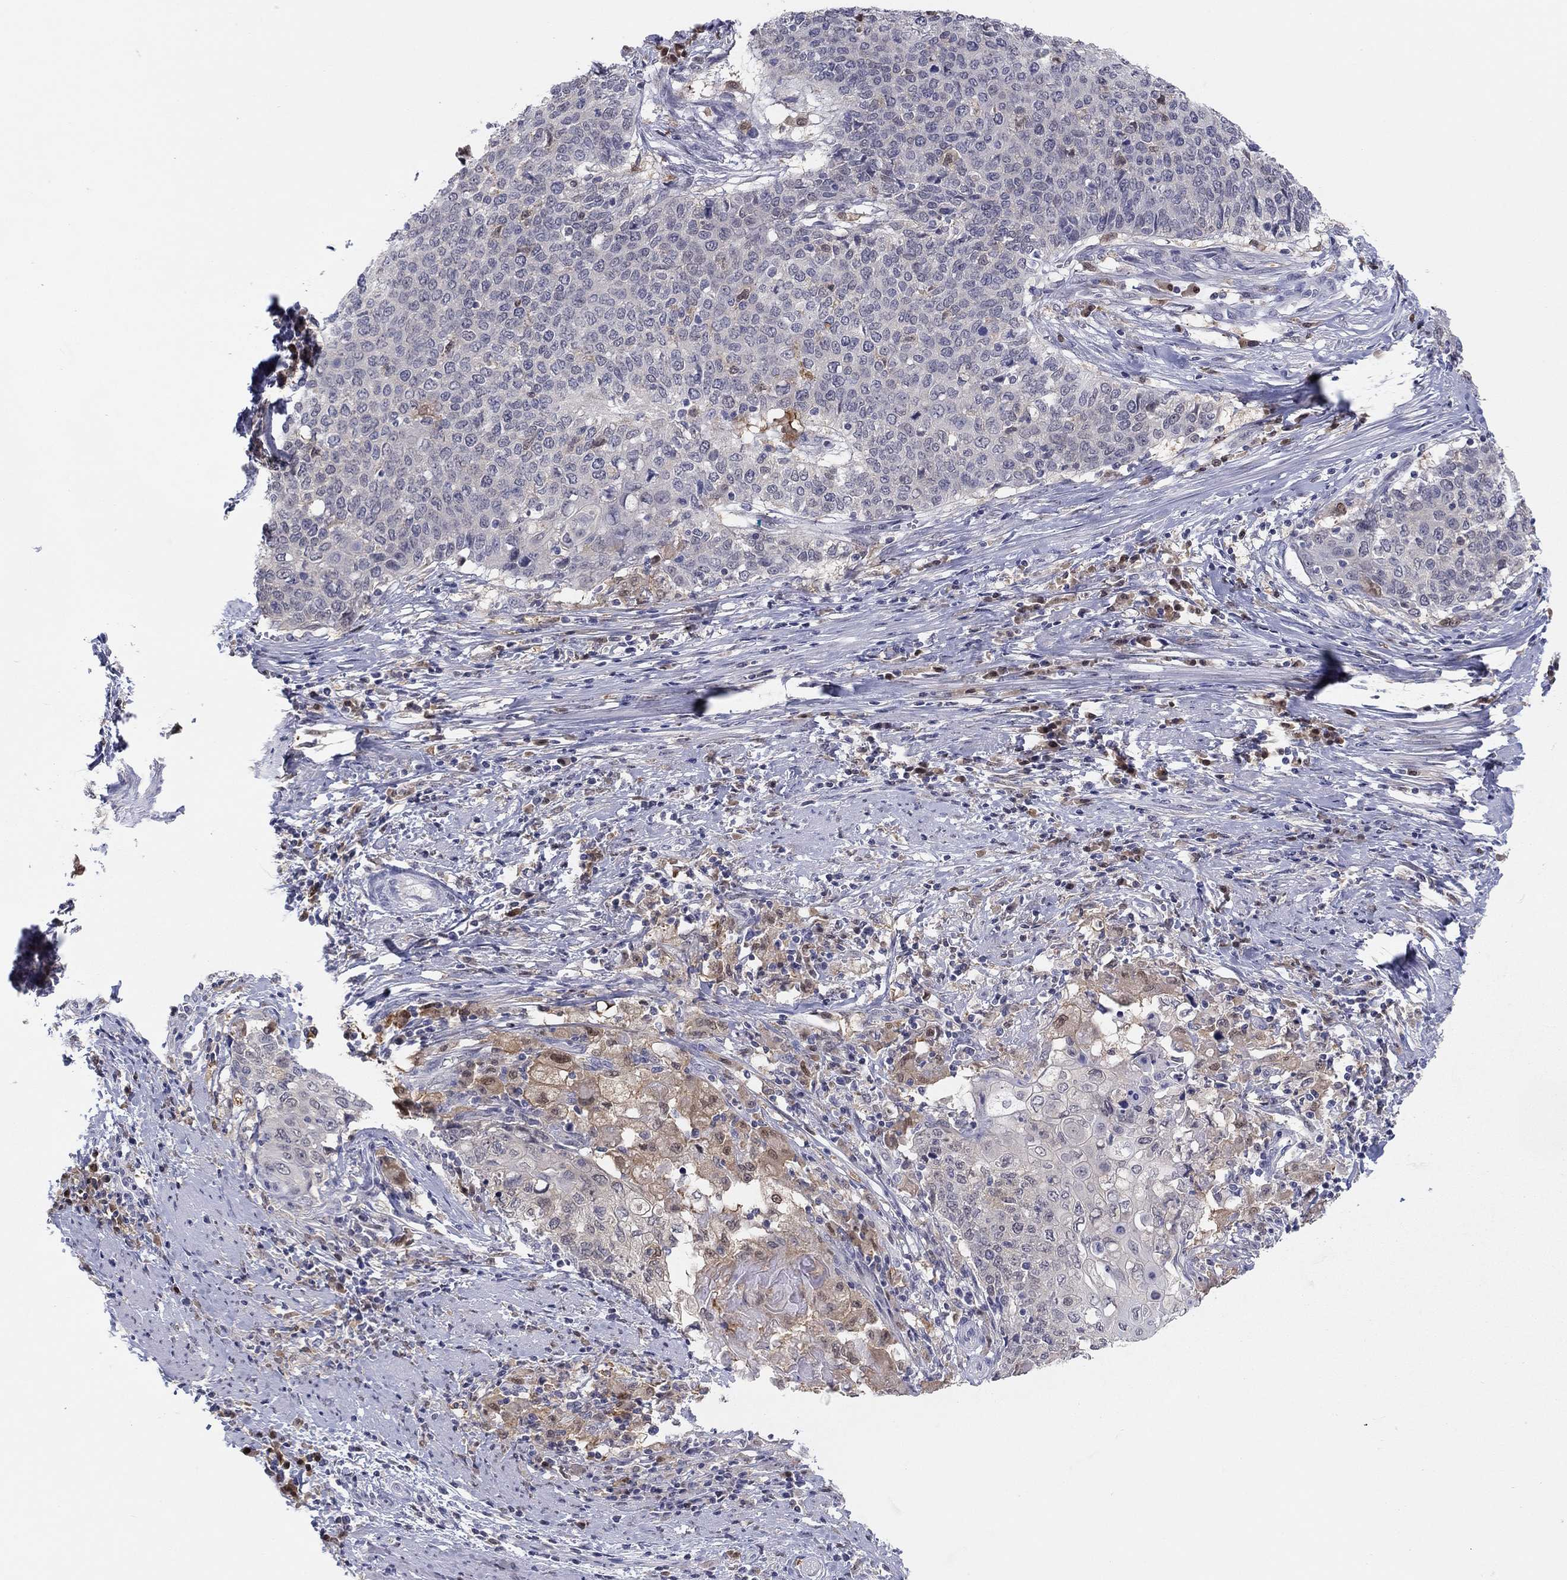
{"staining": {"intensity": "weak", "quantity": "<25%", "location": "cytoplasmic/membranous"}, "tissue": "cervical cancer", "cell_type": "Tumor cells", "image_type": "cancer", "snomed": [{"axis": "morphology", "description": "Squamous cell carcinoma, NOS"}, {"axis": "topography", "description": "Cervix"}], "caption": "Immunohistochemical staining of cervical cancer (squamous cell carcinoma) reveals no significant positivity in tumor cells.", "gene": "PDXK", "patient": {"sex": "female", "age": 39}}